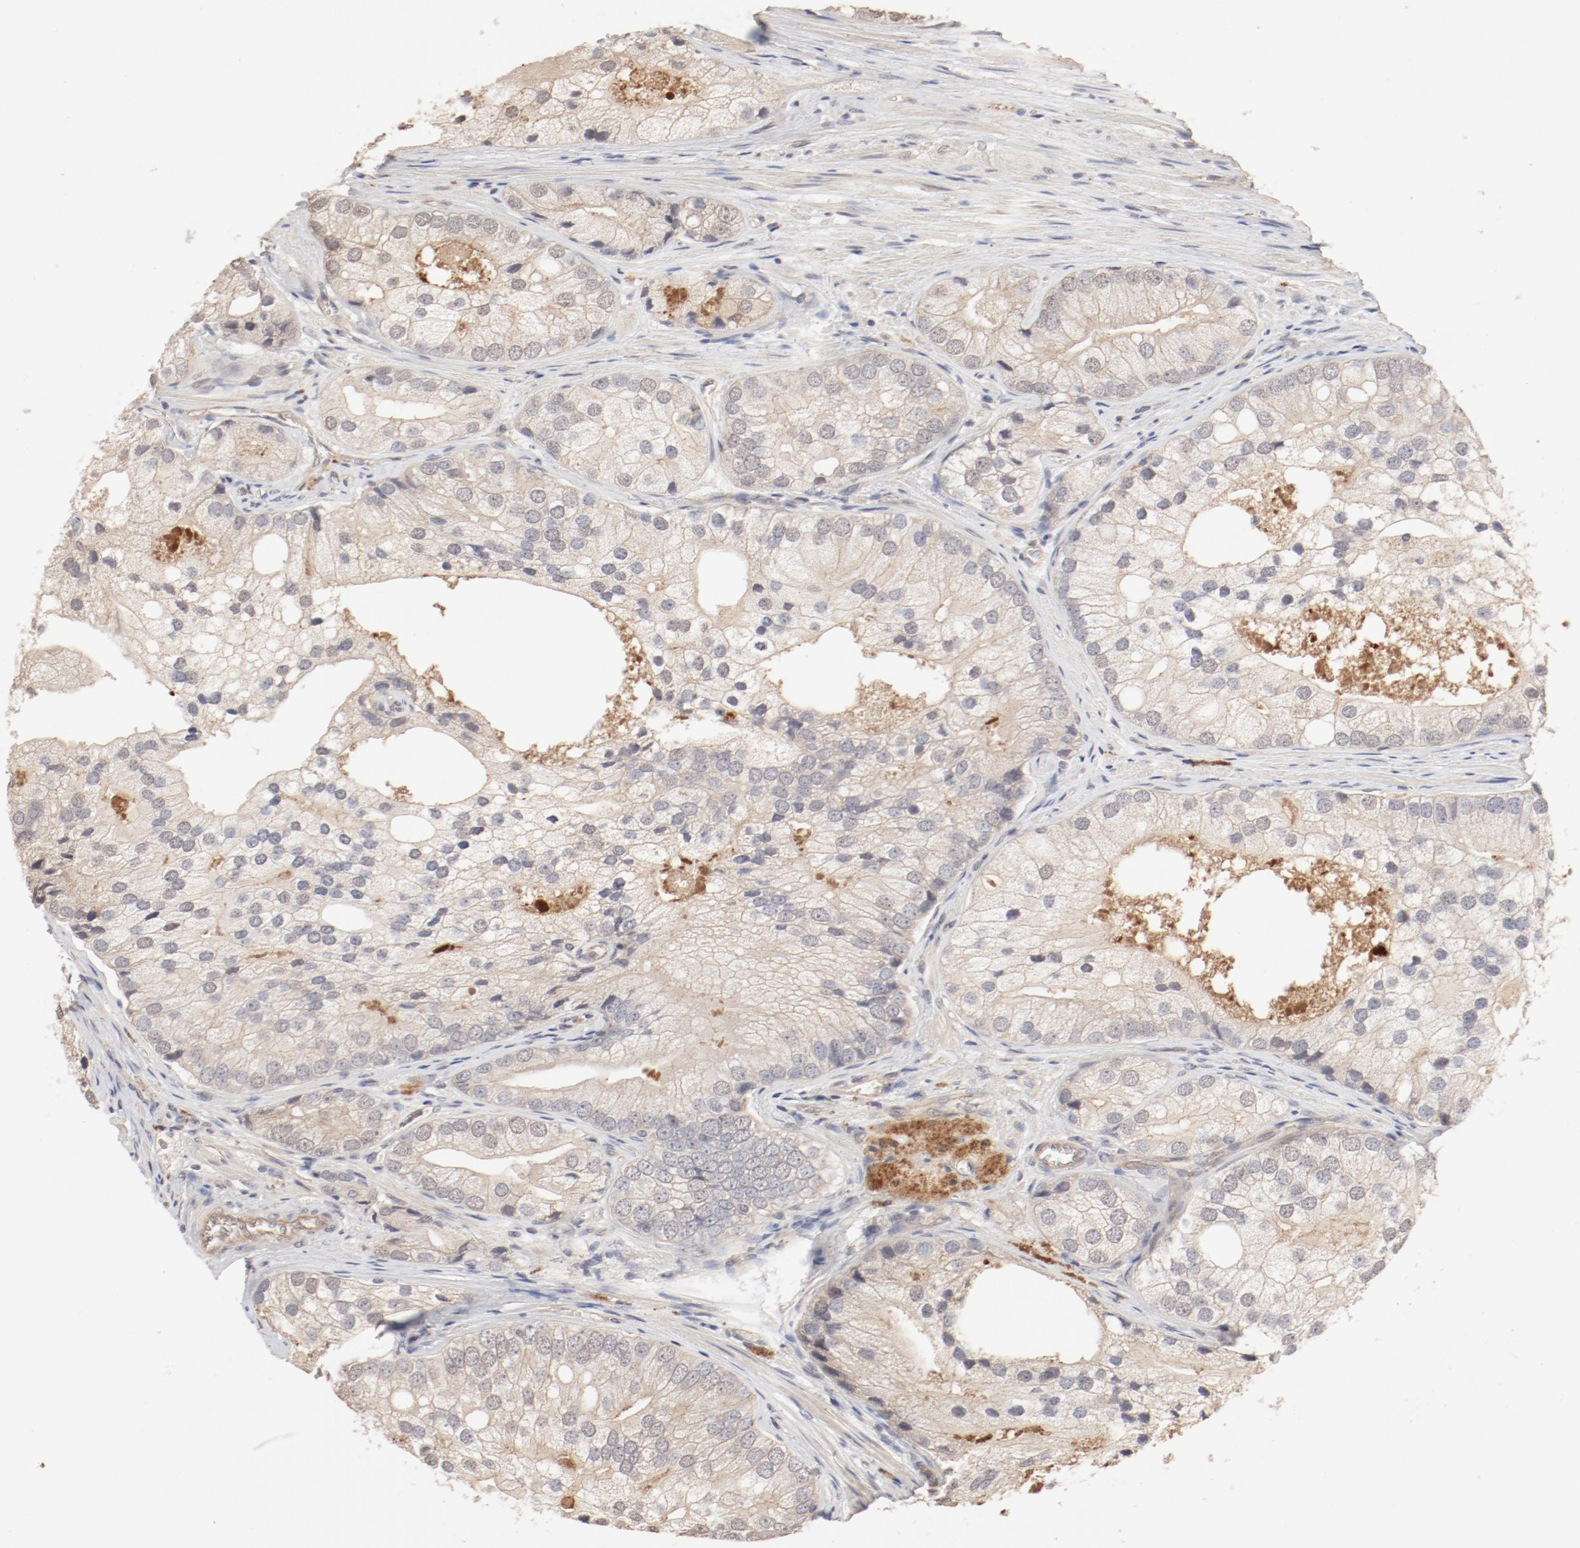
{"staining": {"intensity": "moderate", "quantity": ">75%", "location": "cytoplasmic/membranous"}, "tissue": "prostate cancer", "cell_type": "Tumor cells", "image_type": "cancer", "snomed": [{"axis": "morphology", "description": "Adenocarcinoma, Low grade"}, {"axis": "topography", "description": "Prostate"}], "caption": "The photomicrograph shows staining of prostate cancer (low-grade adenocarcinoma), revealing moderate cytoplasmic/membranous protein expression (brown color) within tumor cells.", "gene": "IL3RA", "patient": {"sex": "male", "age": 69}}